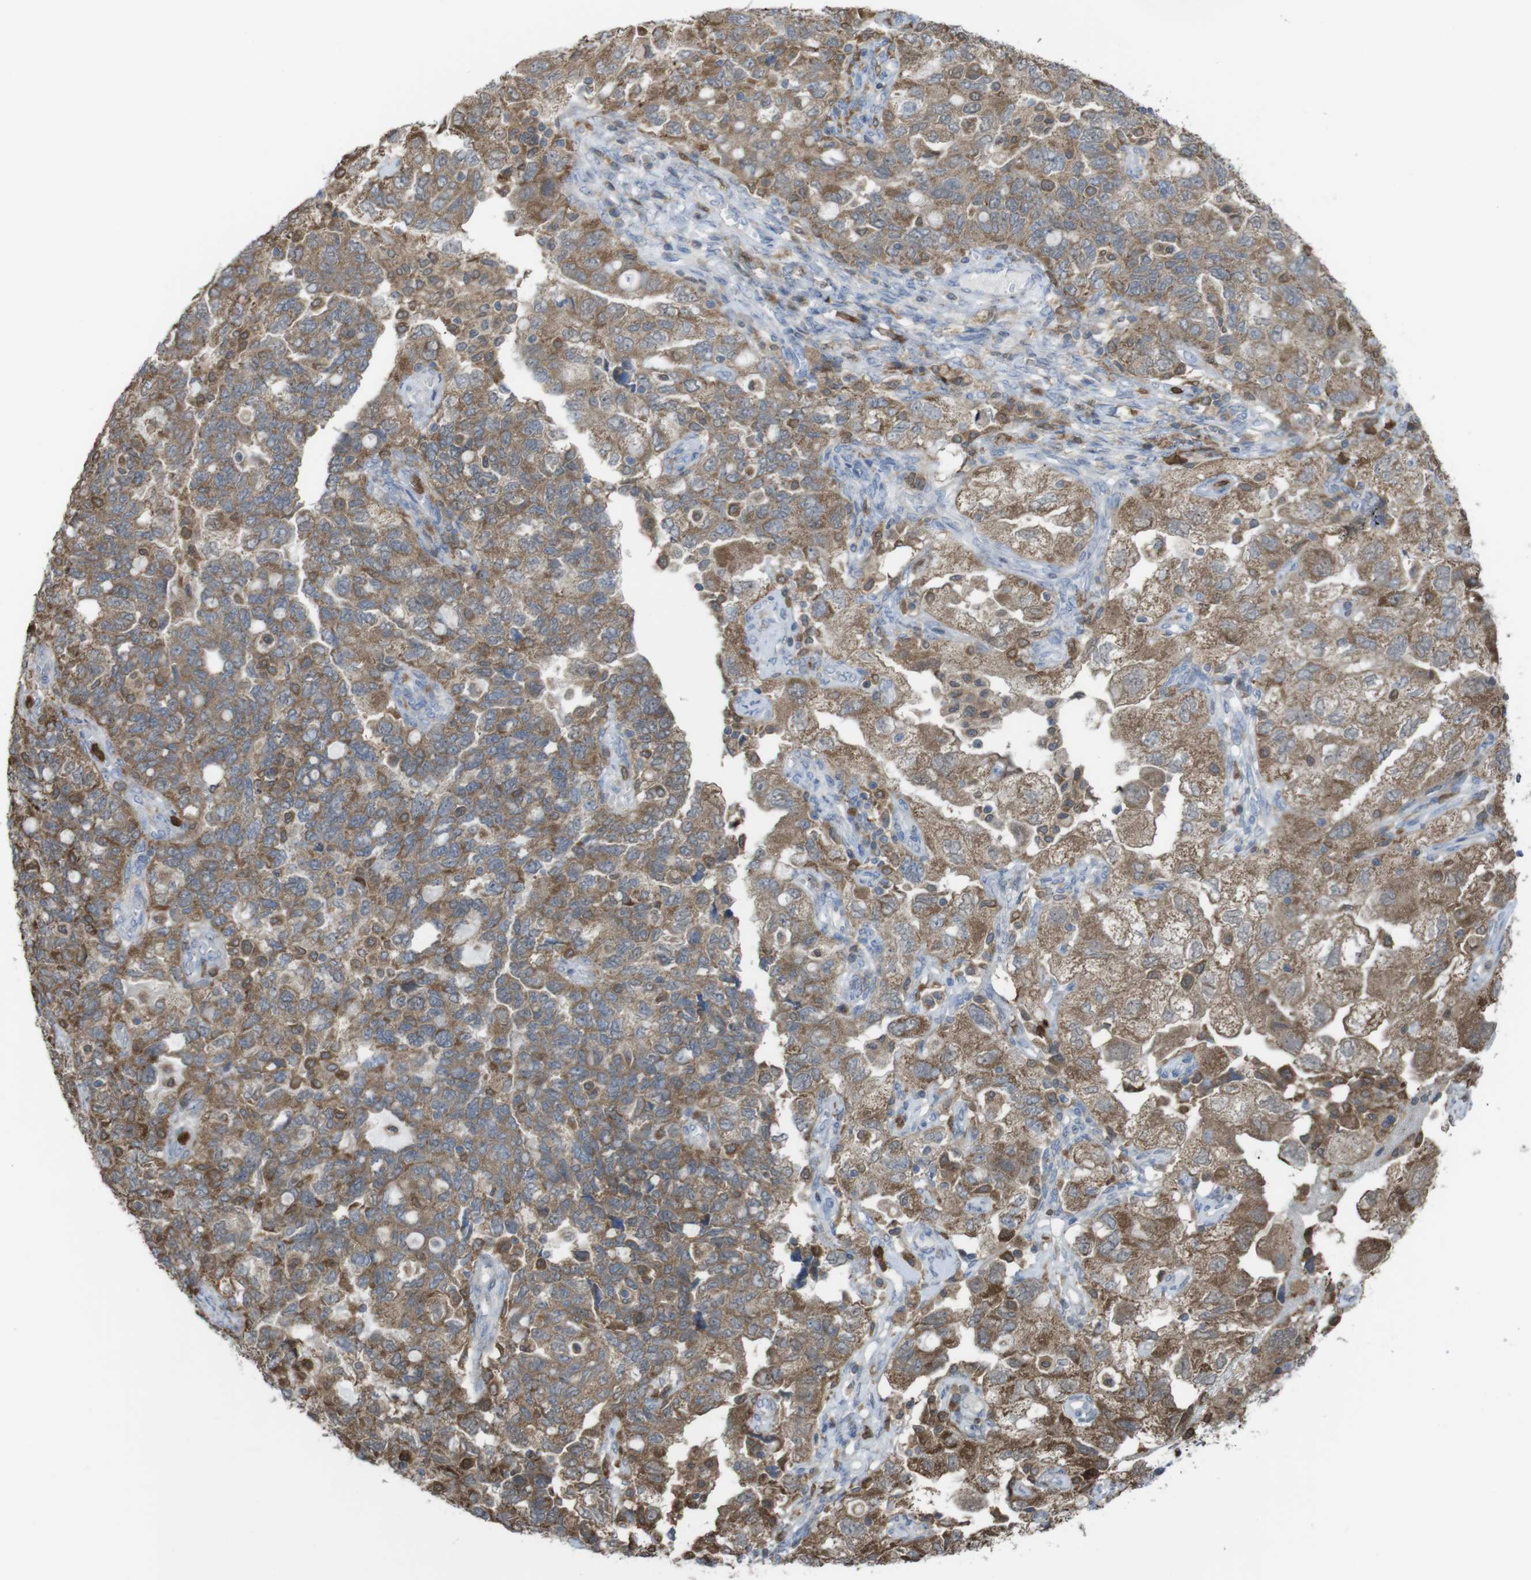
{"staining": {"intensity": "moderate", "quantity": ">75%", "location": "cytoplasmic/membranous"}, "tissue": "ovarian cancer", "cell_type": "Tumor cells", "image_type": "cancer", "snomed": [{"axis": "morphology", "description": "Carcinoma, NOS"}, {"axis": "morphology", "description": "Cystadenocarcinoma, serous, NOS"}, {"axis": "topography", "description": "Ovary"}], "caption": "Ovarian carcinoma stained with IHC displays moderate cytoplasmic/membranous staining in approximately >75% of tumor cells.", "gene": "PRKCD", "patient": {"sex": "female", "age": 69}}